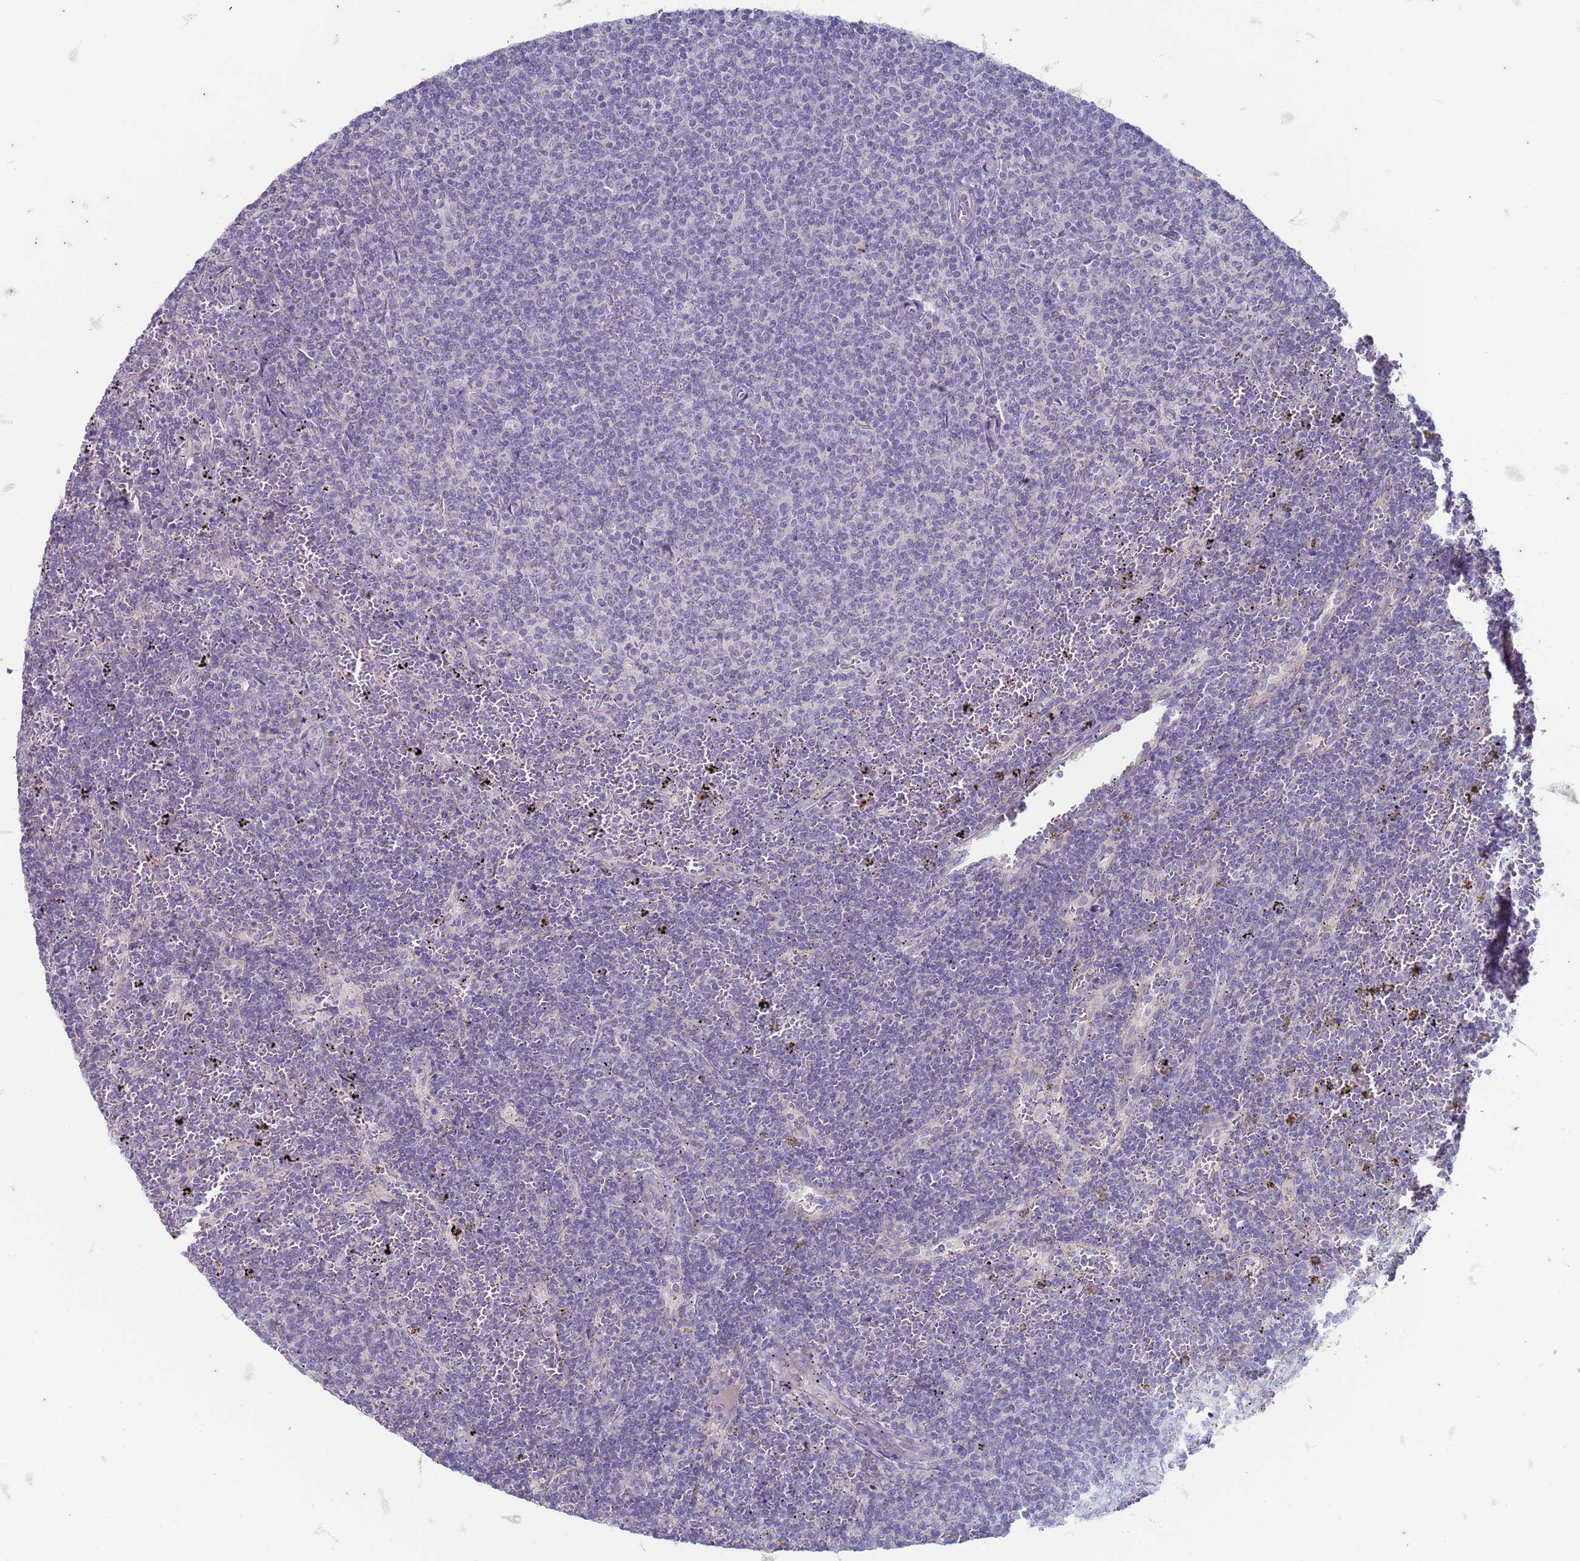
{"staining": {"intensity": "negative", "quantity": "none", "location": "none"}, "tissue": "lymphoma", "cell_type": "Tumor cells", "image_type": "cancer", "snomed": [{"axis": "morphology", "description": "Malignant lymphoma, non-Hodgkin's type, Low grade"}, {"axis": "topography", "description": "Spleen"}], "caption": "Human low-grade malignant lymphoma, non-Hodgkin's type stained for a protein using immunohistochemistry (IHC) demonstrates no expression in tumor cells.", "gene": "SUCO", "patient": {"sex": "female", "age": 50}}